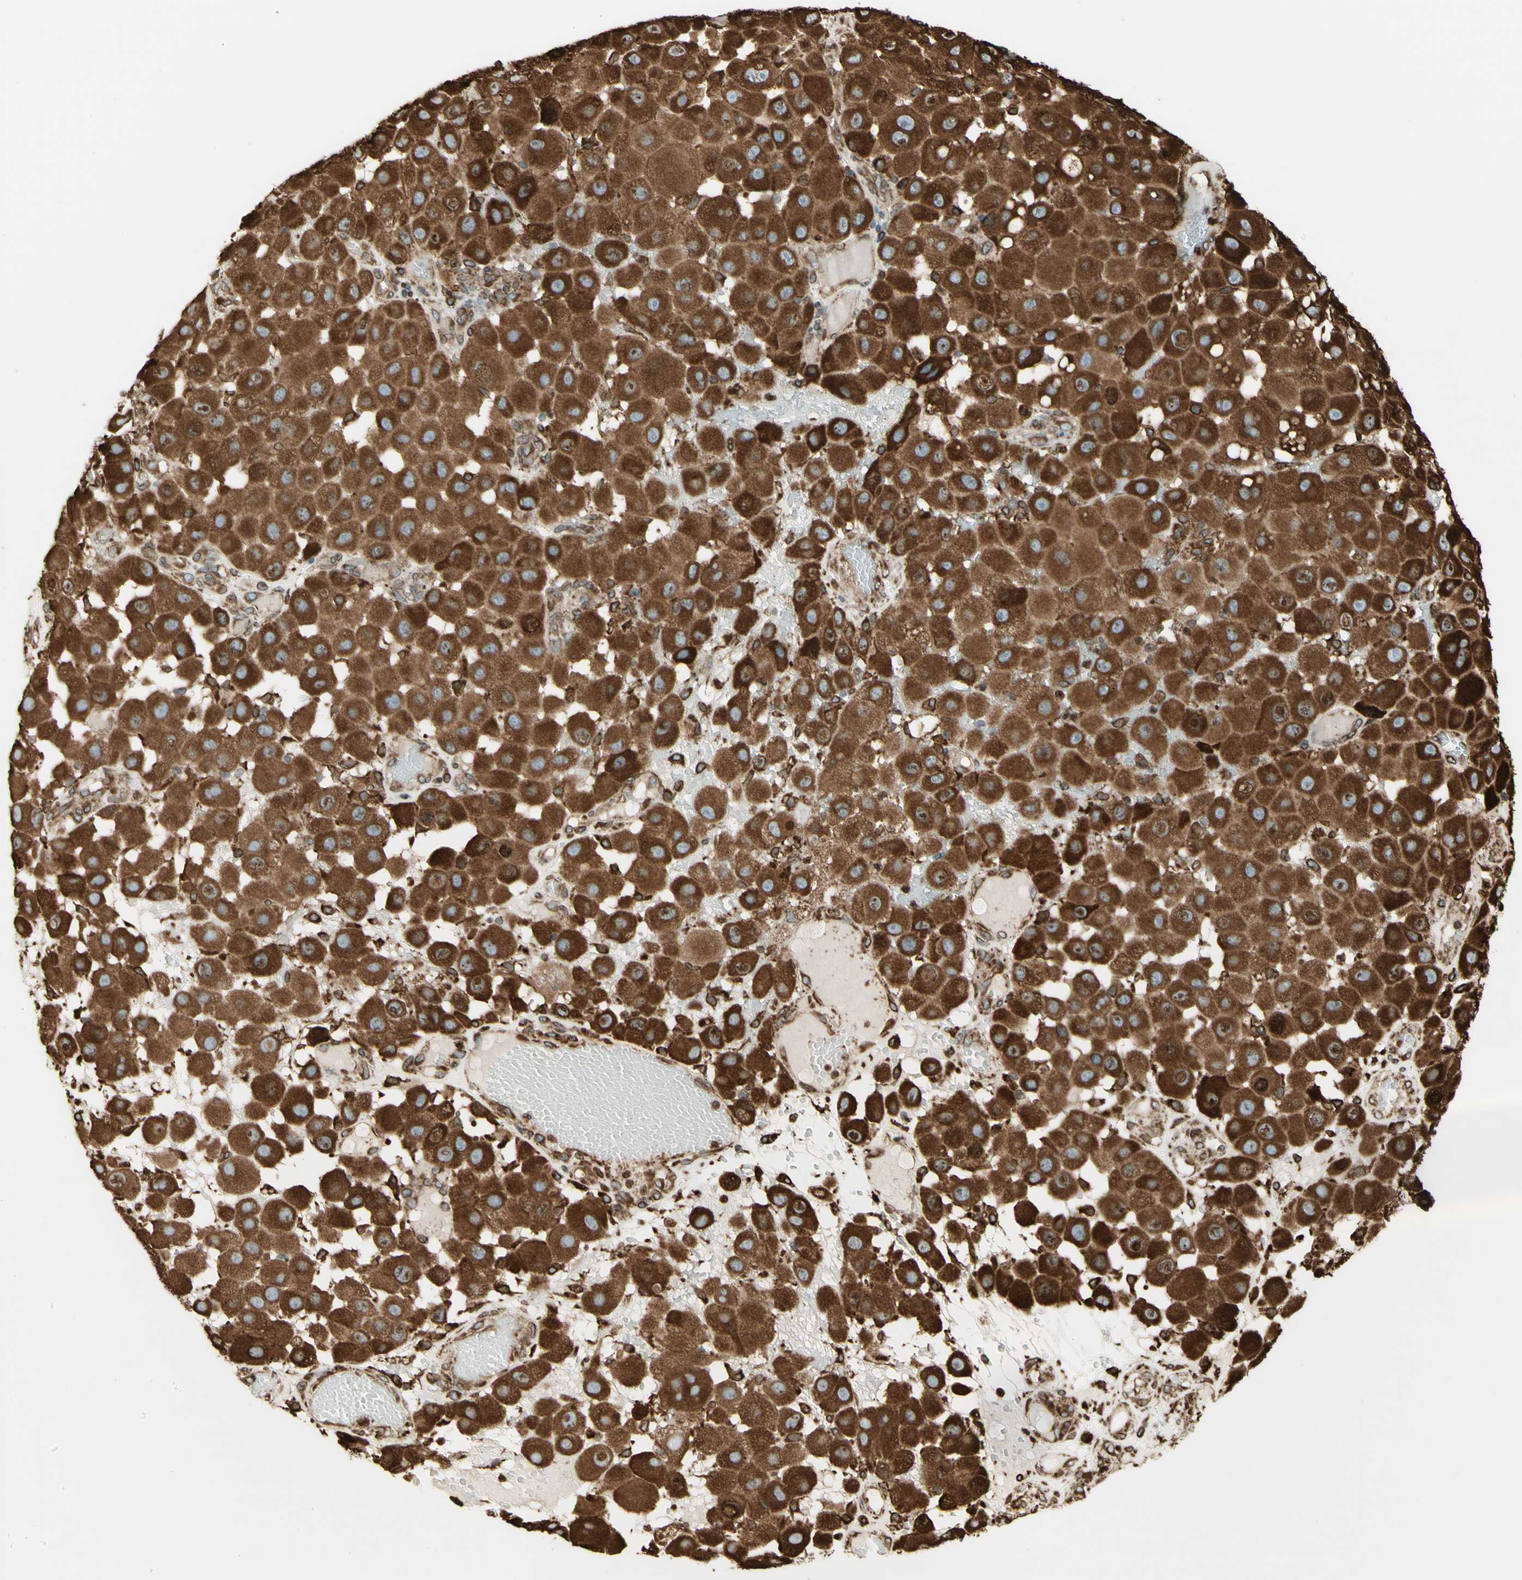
{"staining": {"intensity": "strong", "quantity": ">75%", "location": "cytoplasmic/membranous"}, "tissue": "melanoma", "cell_type": "Tumor cells", "image_type": "cancer", "snomed": [{"axis": "morphology", "description": "Malignant melanoma, NOS"}, {"axis": "topography", "description": "Skin"}], "caption": "Brown immunohistochemical staining in human melanoma shows strong cytoplasmic/membranous staining in about >75% of tumor cells. Ihc stains the protein of interest in brown and the nuclei are stained blue.", "gene": "CANX", "patient": {"sex": "female", "age": 81}}